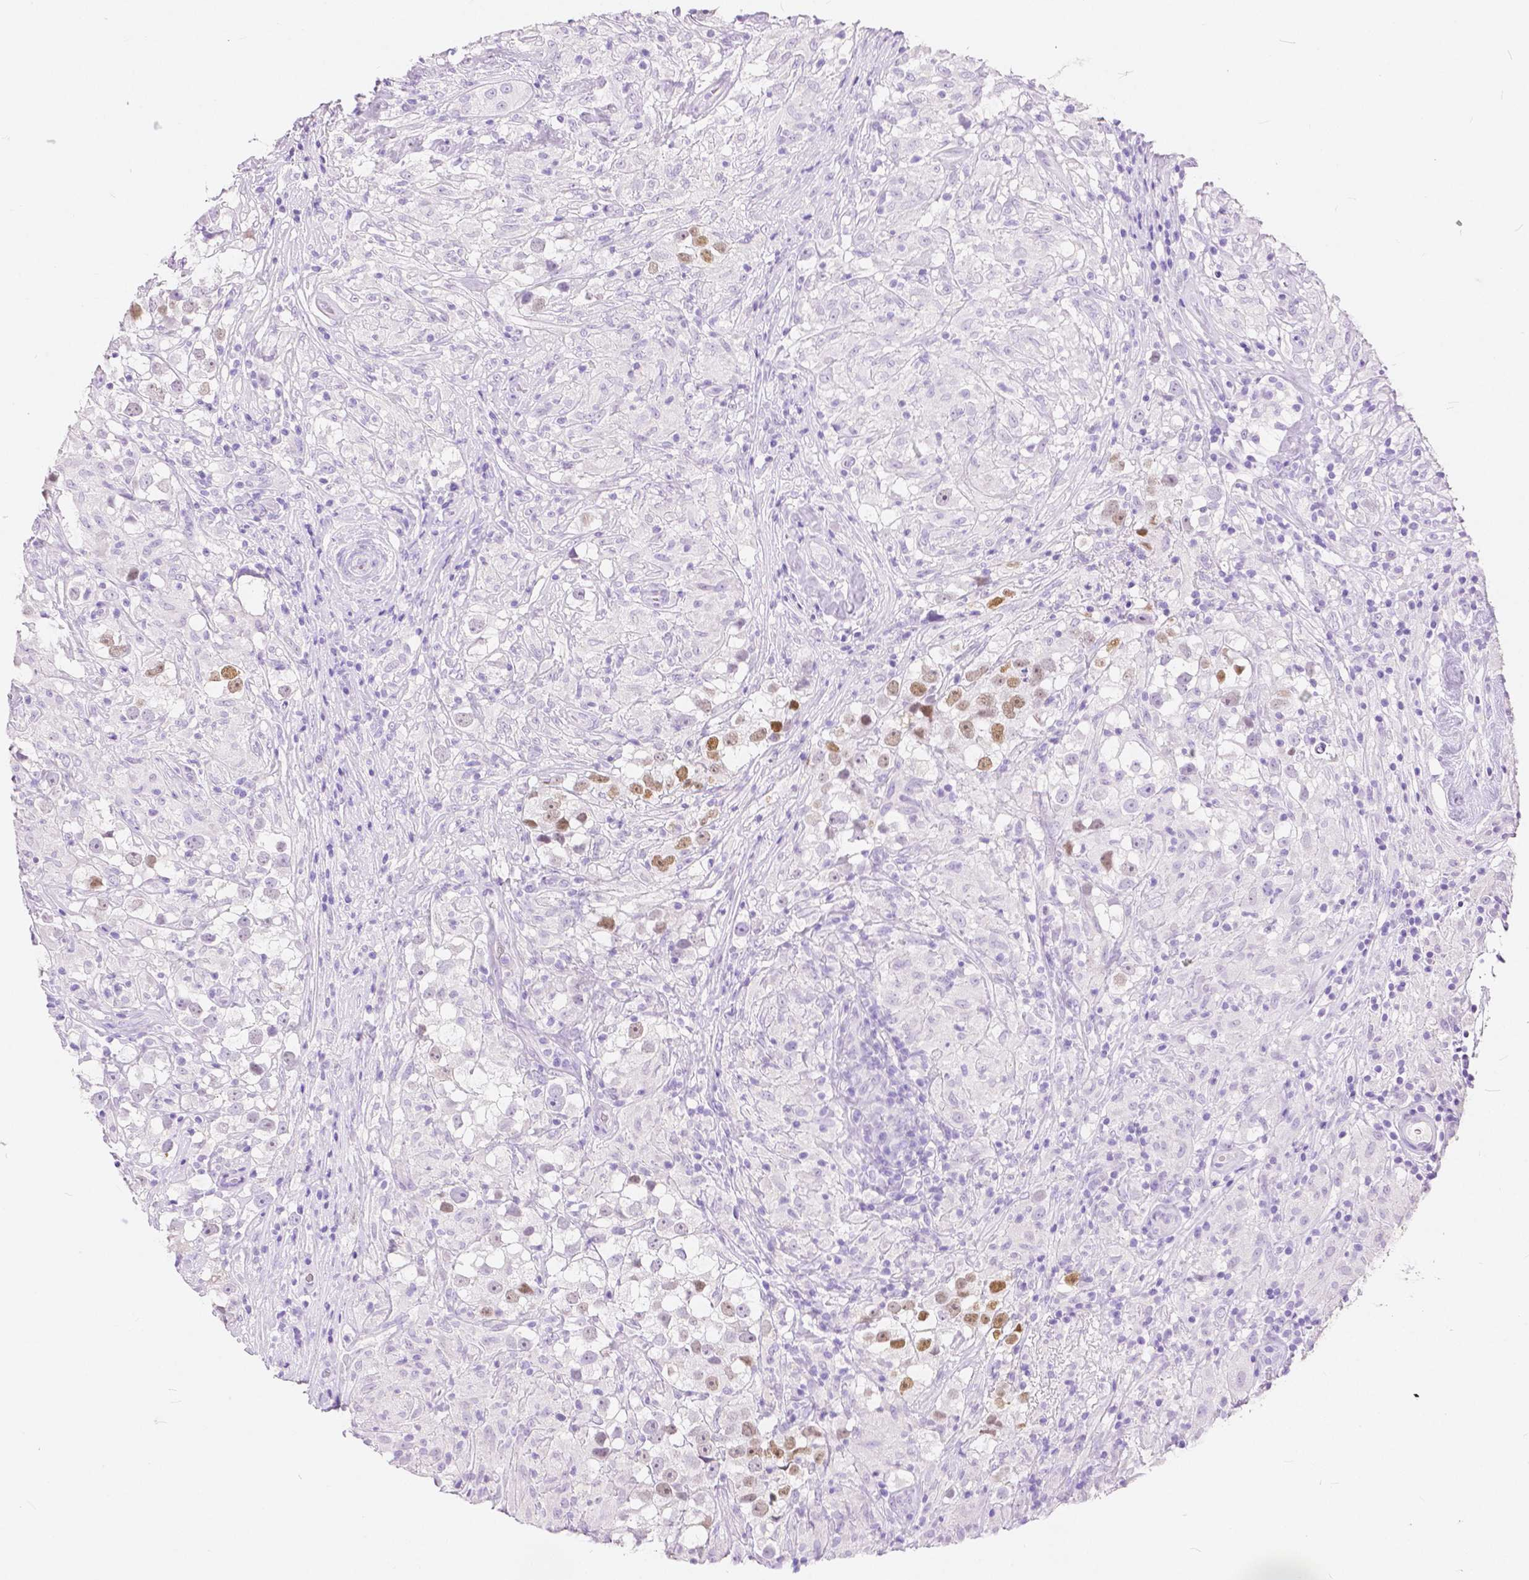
{"staining": {"intensity": "moderate", "quantity": "<25%", "location": "nuclear"}, "tissue": "testis cancer", "cell_type": "Tumor cells", "image_type": "cancer", "snomed": [{"axis": "morphology", "description": "Seminoma, NOS"}, {"axis": "topography", "description": "Testis"}], "caption": "IHC histopathology image of neoplastic tissue: human testis cancer stained using IHC demonstrates low levels of moderate protein expression localized specifically in the nuclear of tumor cells, appearing as a nuclear brown color.", "gene": "HNF1B", "patient": {"sex": "male", "age": 46}}